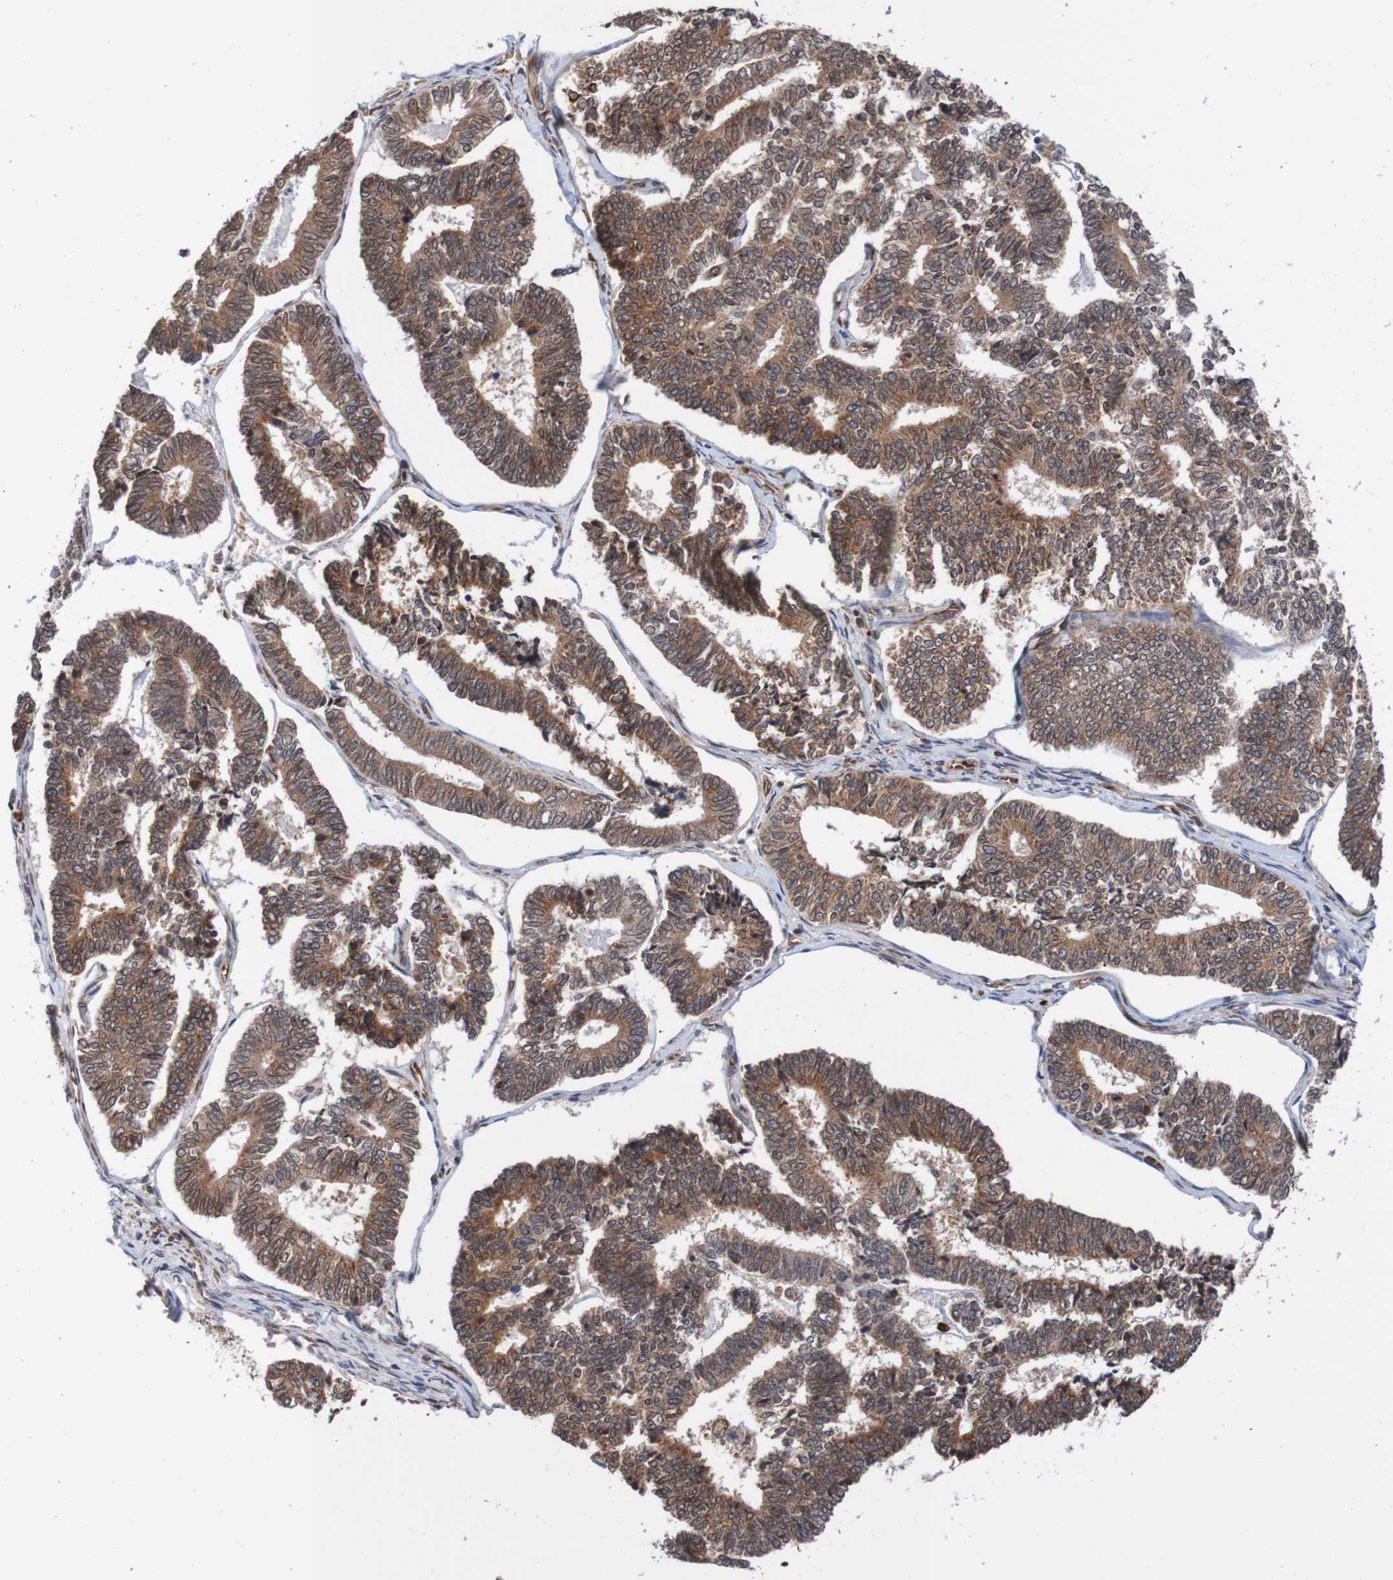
{"staining": {"intensity": "strong", "quantity": ">75%", "location": "cytoplasmic/membranous"}, "tissue": "endometrial cancer", "cell_type": "Tumor cells", "image_type": "cancer", "snomed": [{"axis": "morphology", "description": "Adenocarcinoma, NOS"}, {"axis": "topography", "description": "Endometrium"}], "caption": "Immunohistochemistry of human endometrial cancer (adenocarcinoma) reveals high levels of strong cytoplasmic/membranous positivity in about >75% of tumor cells. The protein of interest is shown in brown color, while the nuclei are stained blue.", "gene": "TMEM109", "patient": {"sex": "female", "age": 70}}